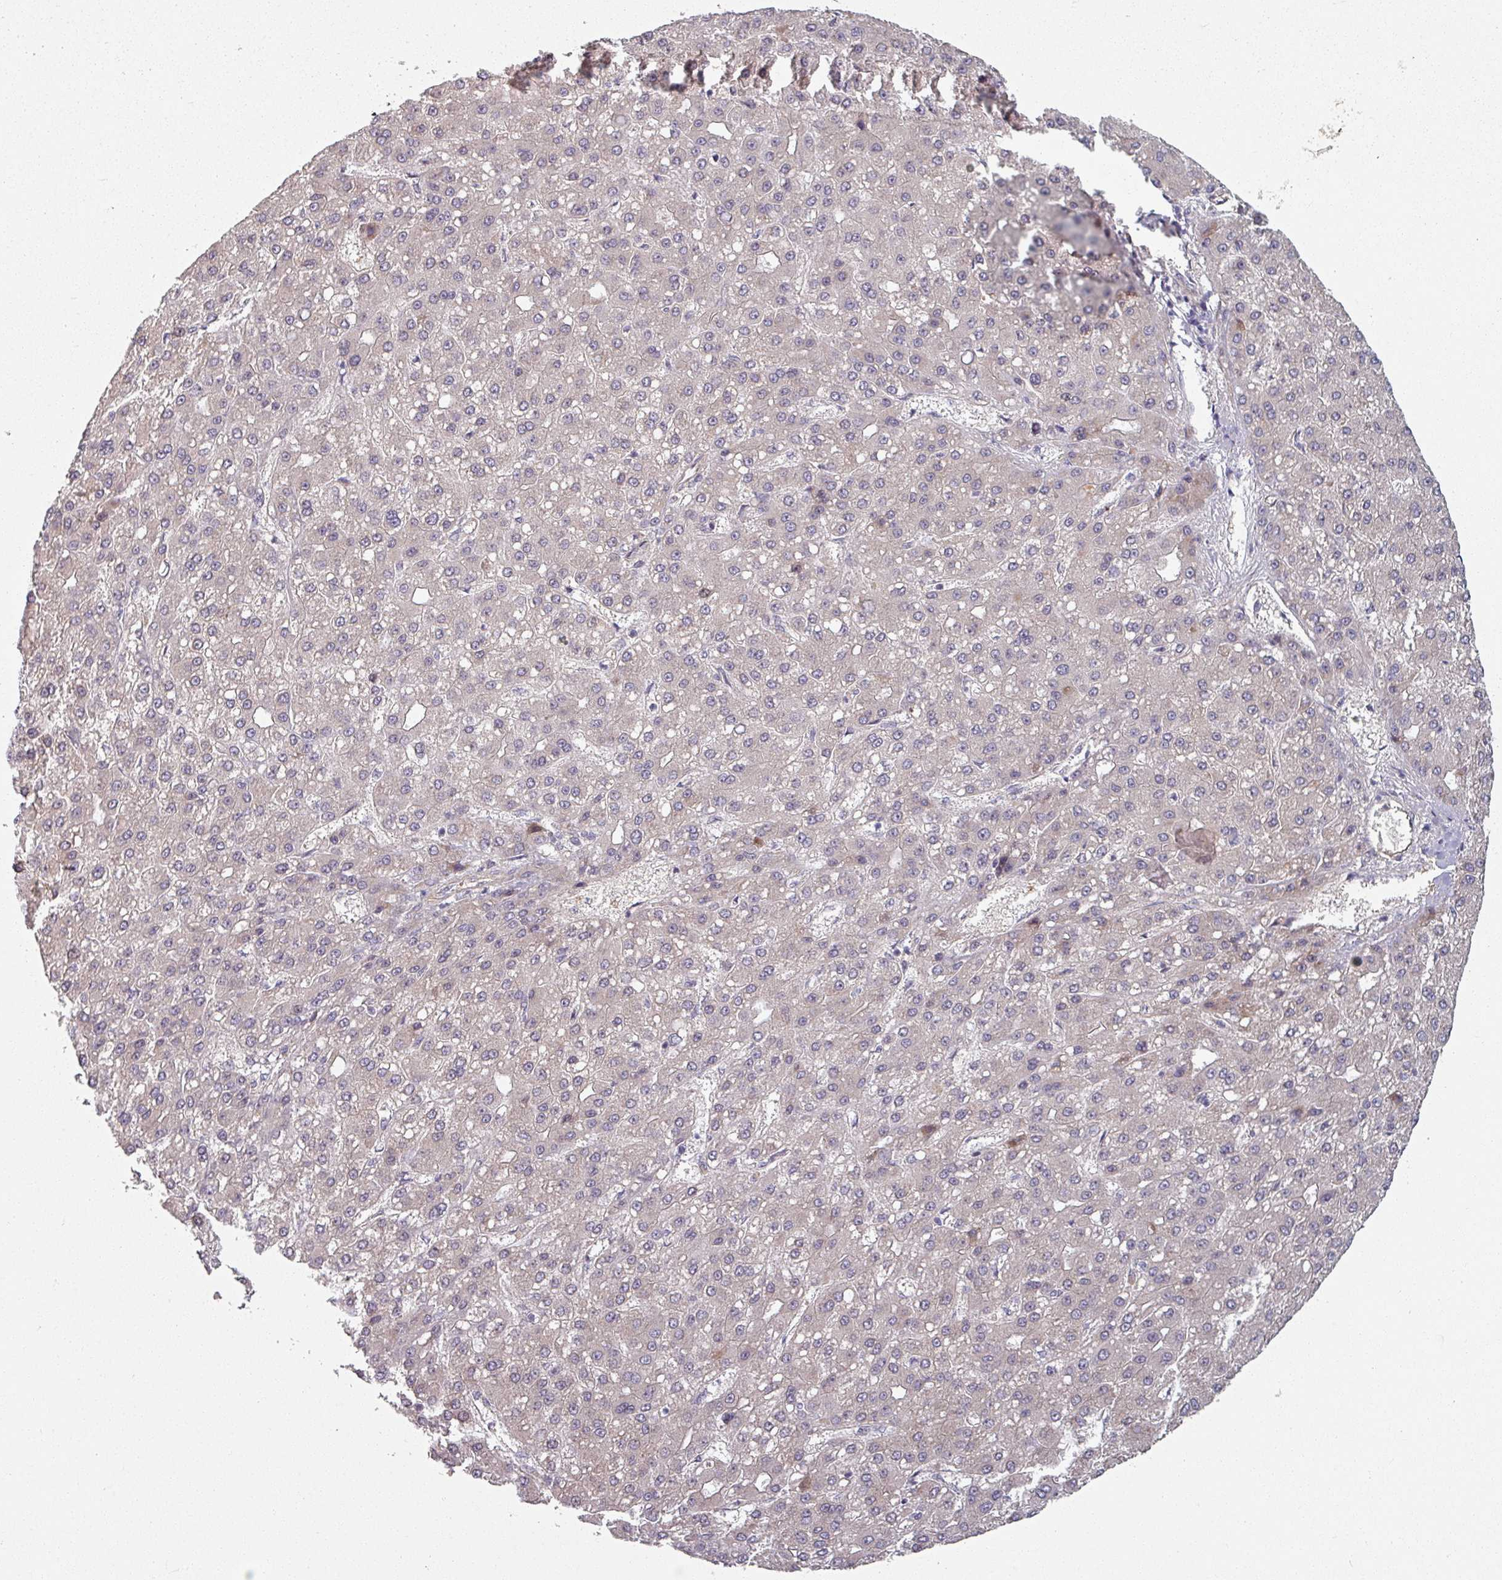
{"staining": {"intensity": "negative", "quantity": "none", "location": "none"}, "tissue": "liver cancer", "cell_type": "Tumor cells", "image_type": "cancer", "snomed": [{"axis": "morphology", "description": "Carcinoma, Hepatocellular, NOS"}, {"axis": "topography", "description": "Liver"}], "caption": "A histopathology image of human hepatocellular carcinoma (liver) is negative for staining in tumor cells.", "gene": "C4BPB", "patient": {"sex": "male", "age": 67}}